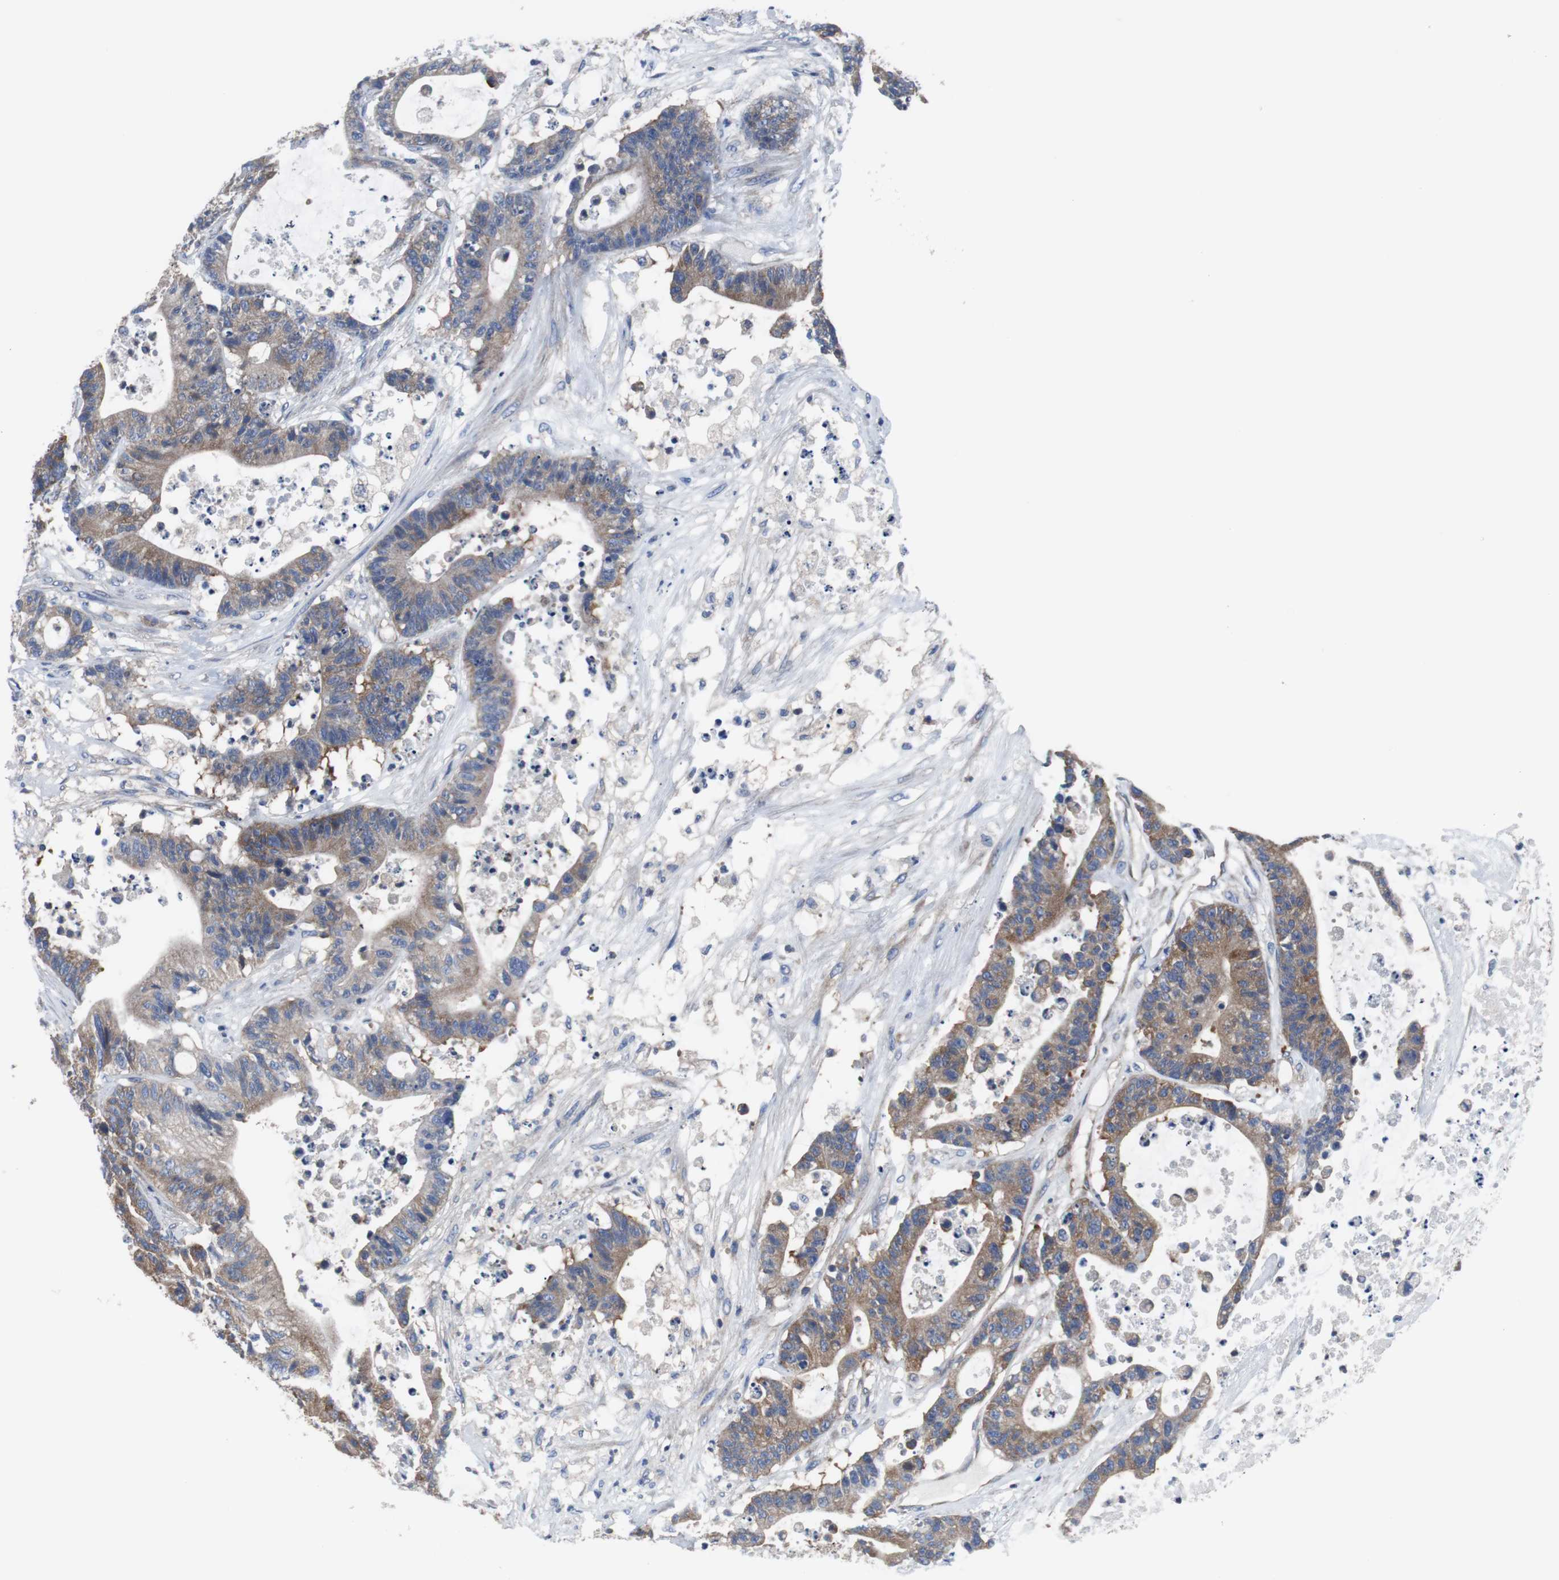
{"staining": {"intensity": "moderate", "quantity": "25%-75%", "location": "cytoplasmic/membranous"}, "tissue": "colorectal cancer", "cell_type": "Tumor cells", "image_type": "cancer", "snomed": [{"axis": "morphology", "description": "Adenocarcinoma, NOS"}, {"axis": "topography", "description": "Colon"}], "caption": "The photomicrograph reveals immunohistochemical staining of colorectal adenocarcinoma. There is moderate cytoplasmic/membranous staining is identified in about 25%-75% of tumor cells.", "gene": "BRAF", "patient": {"sex": "female", "age": 84}}